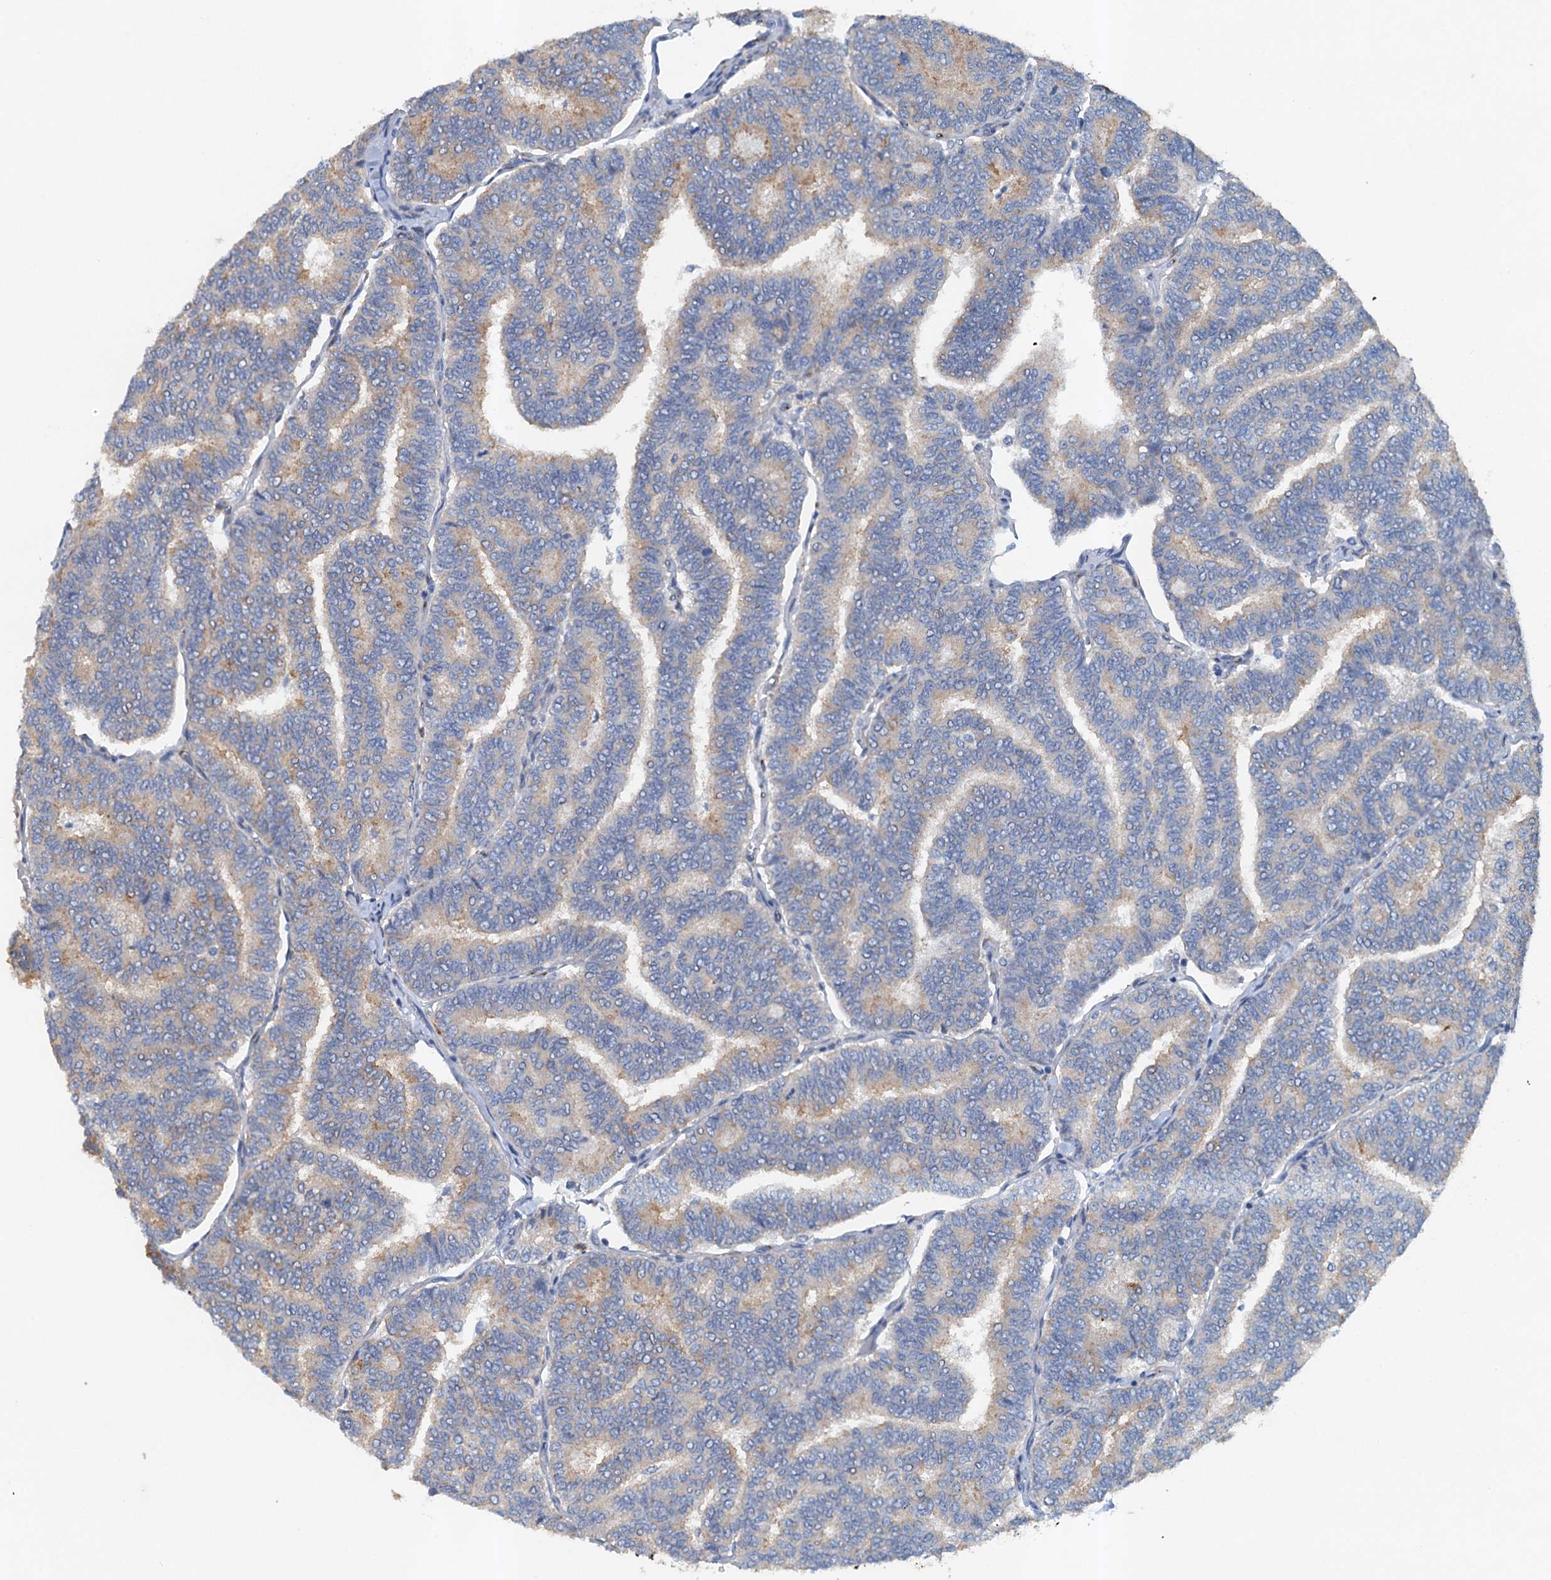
{"staining": {"intensity": "weak", "quantity": "<25%", "location": "cytoplasmic/membranous"}, "tissue": "thyroid cancer", "cell_type": "Tumor cells", "image_type": "cancer", "snomed": [{"axis": "morphology", "description": "Papillary adenocarcinoma, NOS"}, {"axis": "topography", "description": "Thyroid gland"}], "caption": "High power microscopy image of an IHC micrograph of thyroid cancer, revealing no significant staining in tumor cells. (Stains: DAB (3,3'-diaminobenzidine) IHC with hematoxylin counter stain, Microscopy: brightfield microscopy at high magnification).", "gene": "NBEA", "patient": {"sex": "female", "age": 35}}